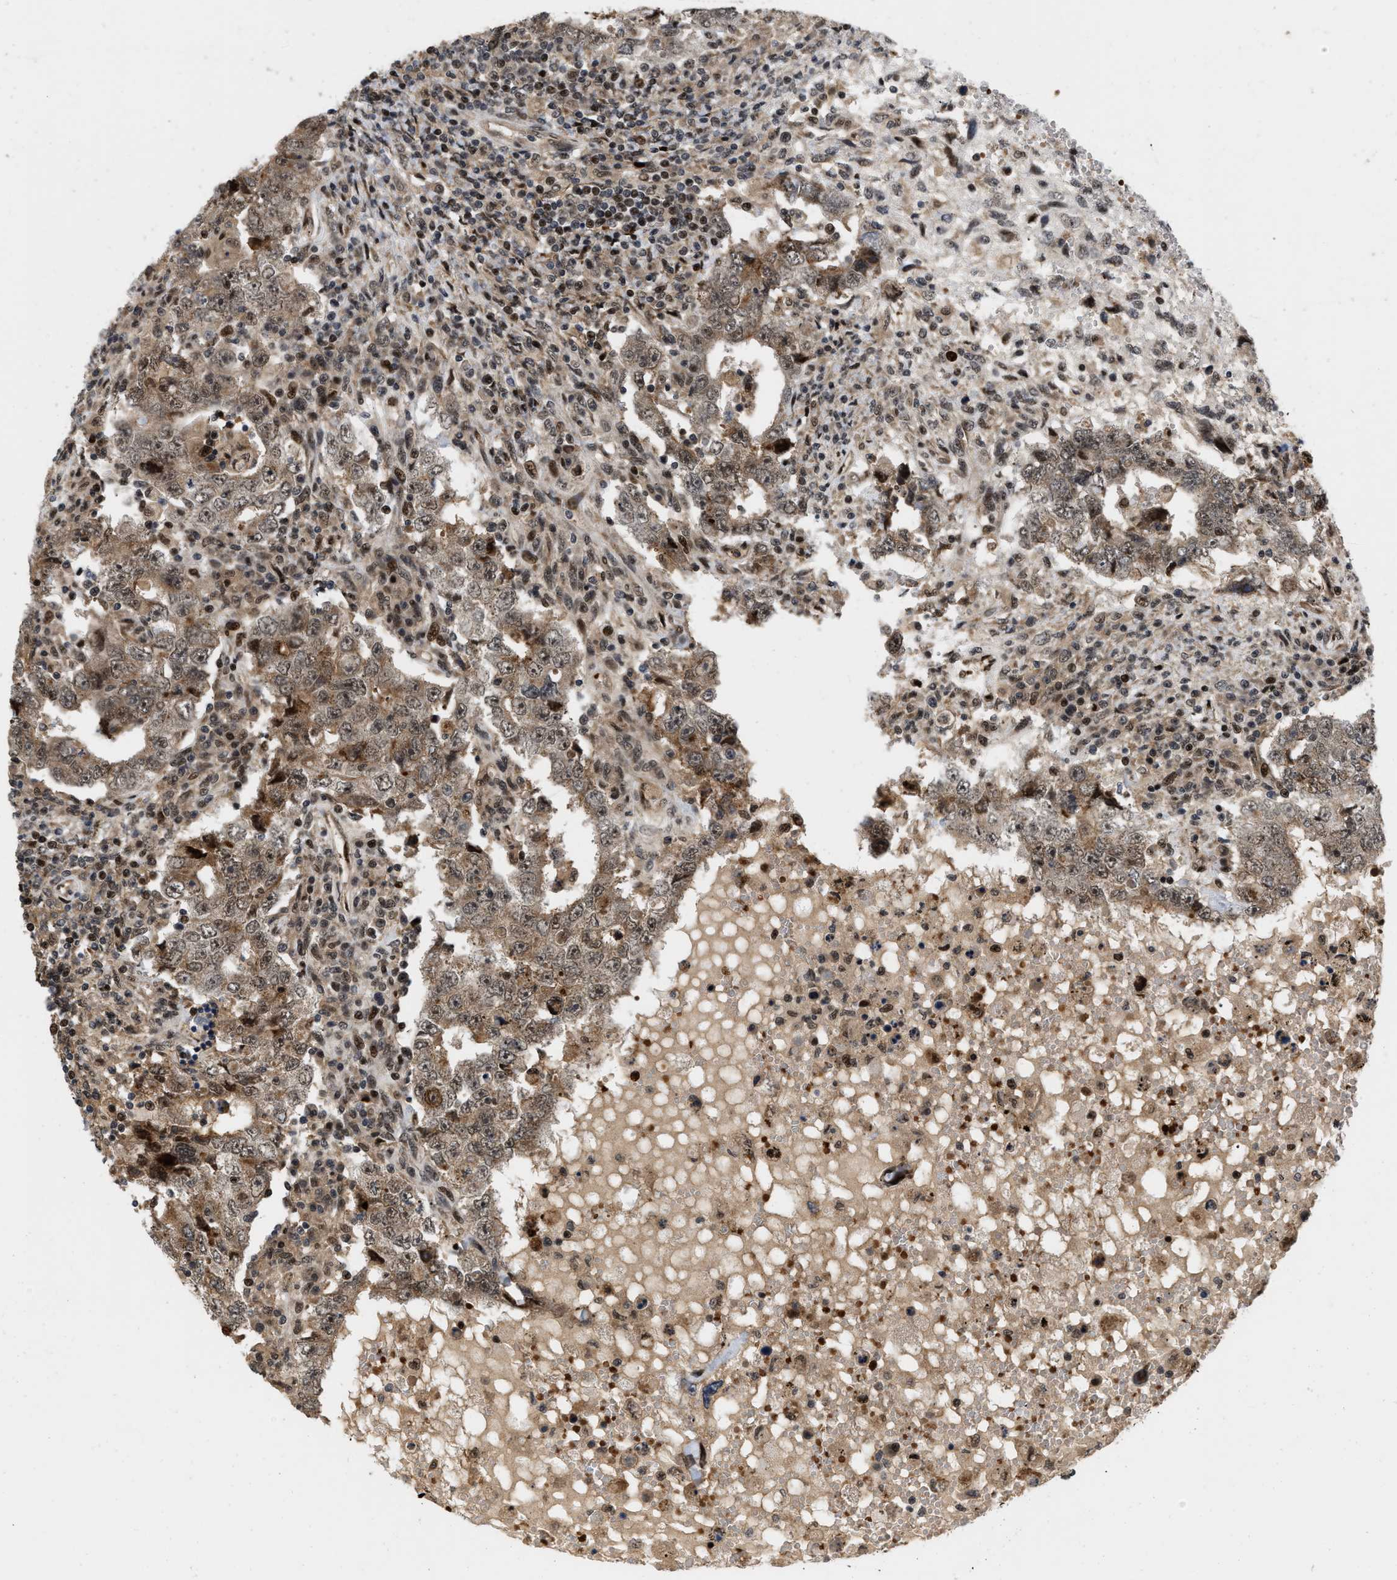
{"staining": {"intensity": "moderate", "quantity": ">75%", "location": "nuclear"}, "tissue": "testis cancer", "cell_type": "Tumor cells", "image_type": "cancer", "snomed": [{"axis": "morphology", "description": "Carcinoma, Embryonal, NOS"}, {"axis": "topography", "description": "Testis"}], "caption": "Protein analysis of testis cancer tissue reveals moderate nuclear positivity in about >75% of tumor cells.", "gene": "ANKRD11", "patient": {"sex": "male", "age": 26}}